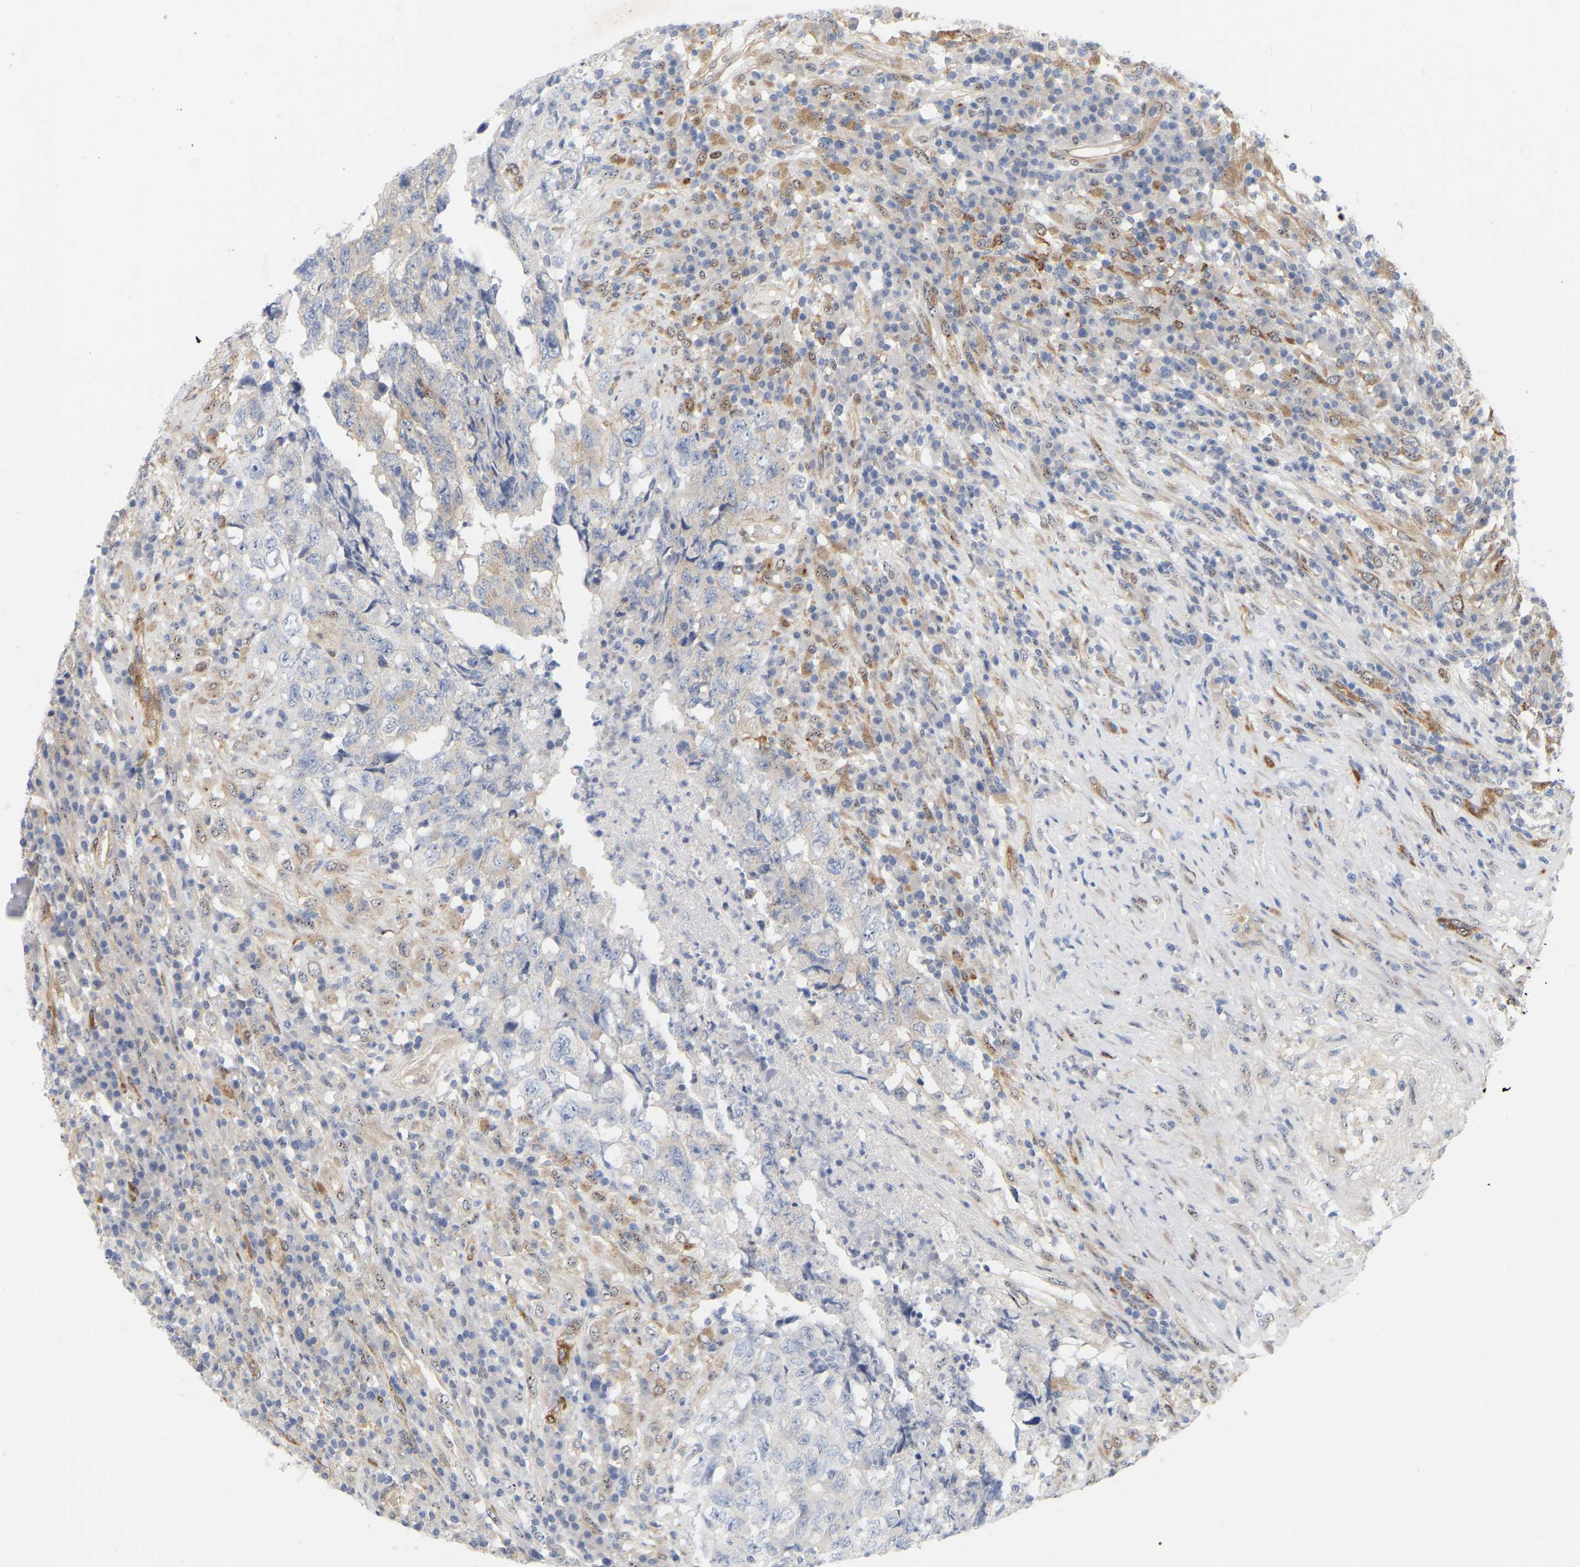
{"staining": {"intensity": "negative", "quantity": "none", "location": "none"}, "tissue": "testis cancer", "cell_type": "Tumor cells", "image_type": "cancer", "snomed": [{"axis": "morphology", "description": "Necrosis, NOS"}, {"axis": "morphology", "description": "Carcinoma, Embryonal, NOS"}, {"axis": "topography", "description": "Testis"}], "caption": "Testis embryonal carcinoma stained for a protein using immunohistochemistry shows no staining tumor cells.", "gene": "RAPH1", "patient": {"sex": "male", "age": 19}}